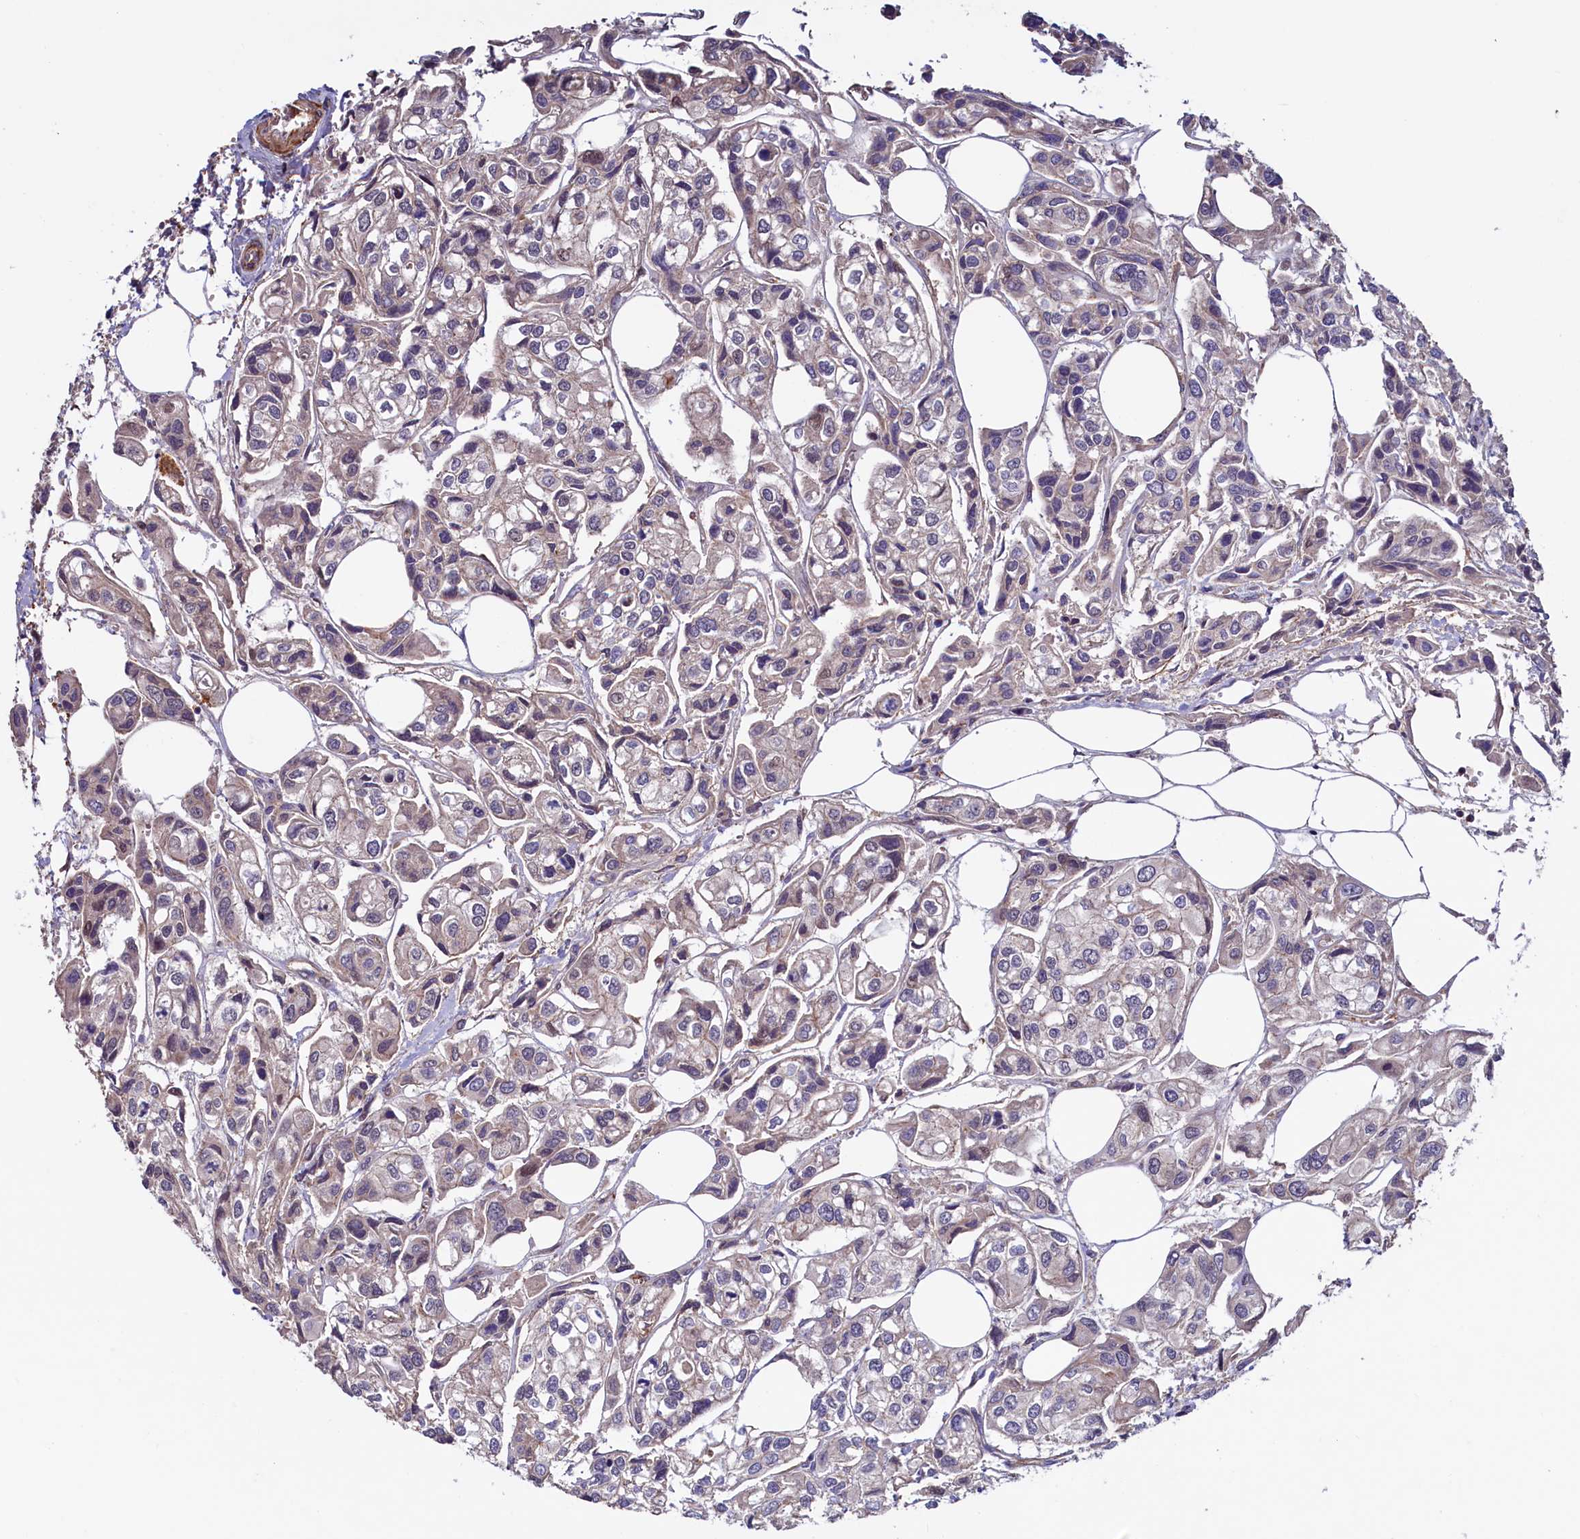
{"staining": {"intensity": "moderate", "quantity": "<25%", "location": "nuclear"}, "tissue": "urothelial cancer", "cell_type": "Tumor cells", "image_type": "cancer", "snomed": [{"axis": "morphology", "description": "Urothelial carcinoma, High grade"}, {"axis": "topography", "description": "Urinary bladder"}], "caption": "Protein analysis of high-grade urothelial carcinoma tissue displays moderate nuclear expression in about <25% of tumor cells.", "gene": "DUOXA1", "patient": {"sex": "male", "age": 67}}